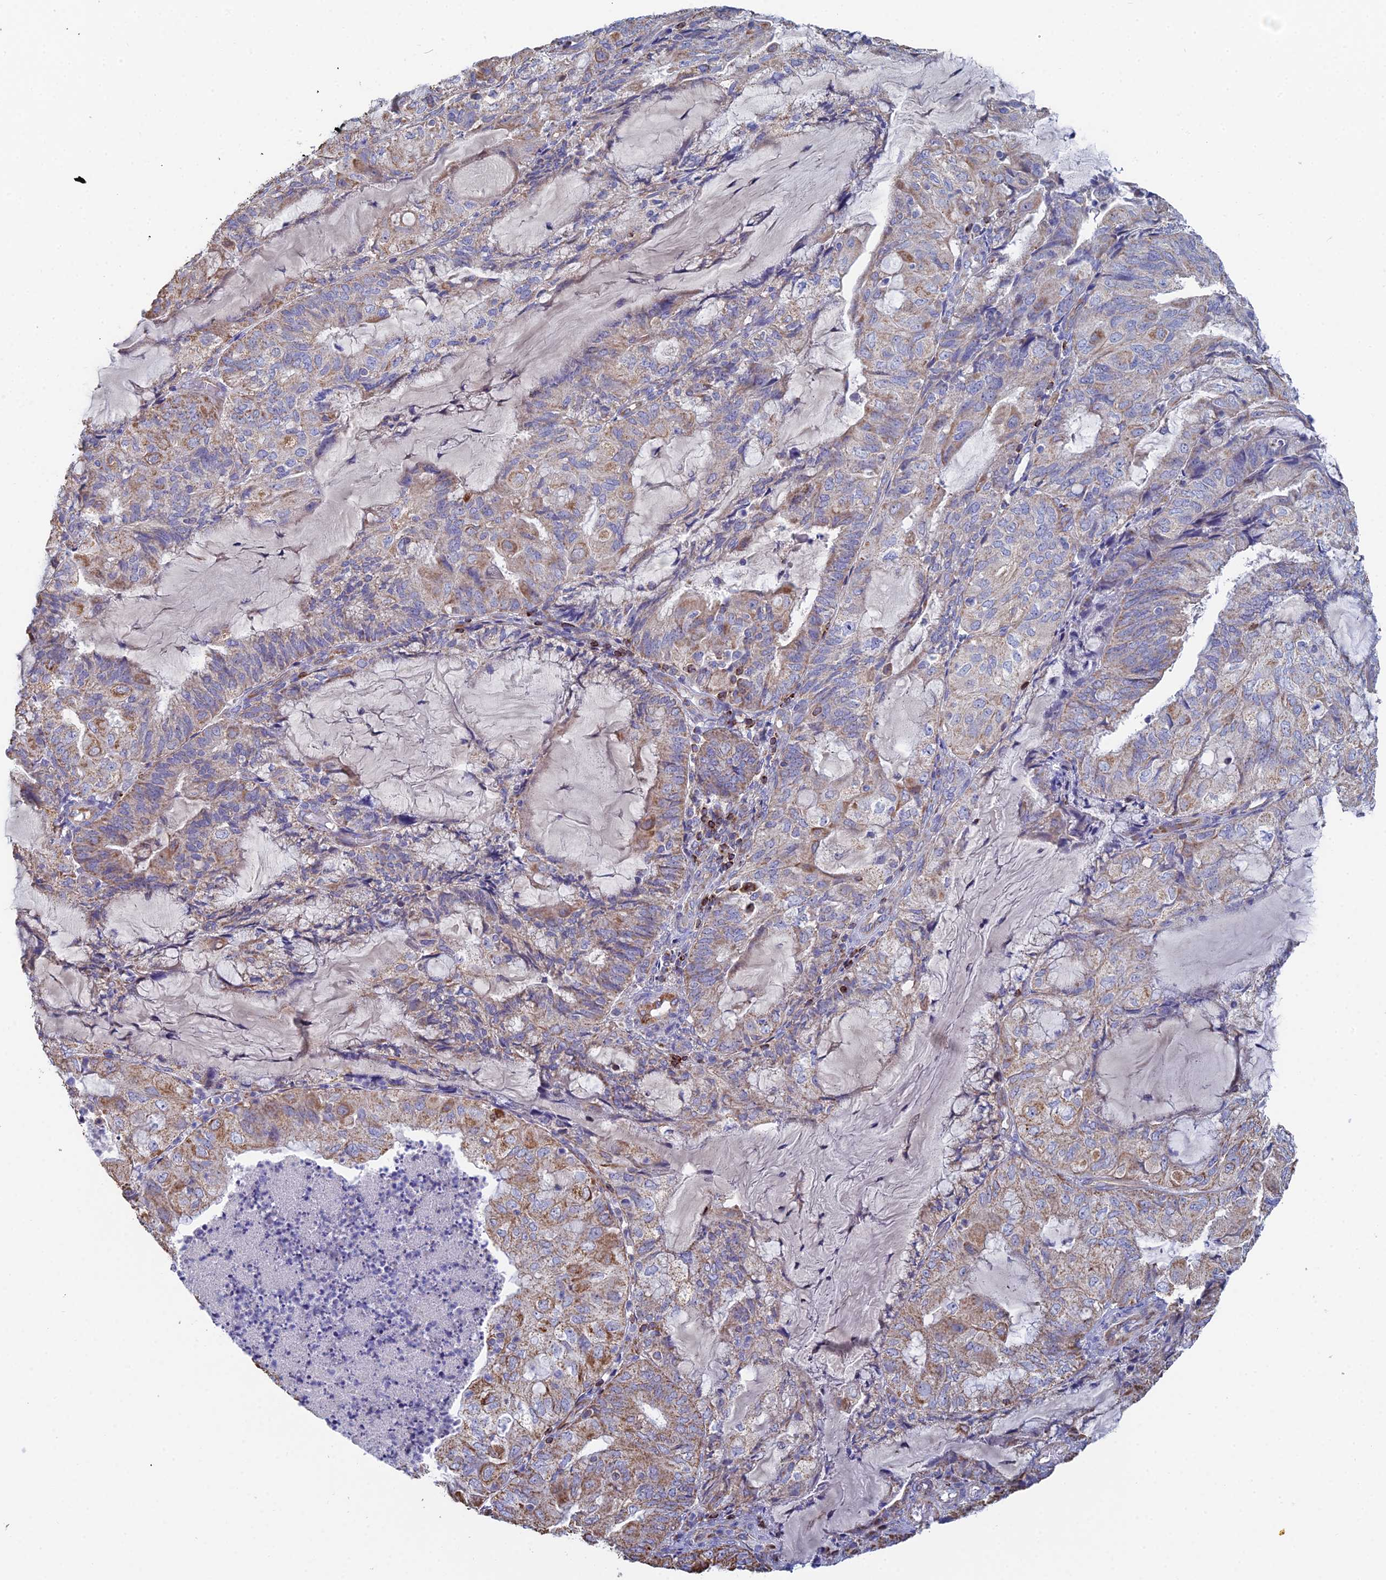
{"staining": {"intensity": "moderate", "quantity": ">75%", "location": "cytoplasmic/membranous"}, "tissue": "endometrial cancer", "cell_type": "Tumor cells", "image_type": "cancer", "snomed": [{"axis": "morphology", "description": "Adenocarcinoma, NOS"}, {"axis": "topography", "description": "Endometrium"}], "caption": "Moderate cytoplasmic/membranous protein positivity is seen in approximately >75% of tumor cells in endometrial adenocarcinoma.", "gene": "SPOCK2", "patient": {"sex": "female", "age": 81}}